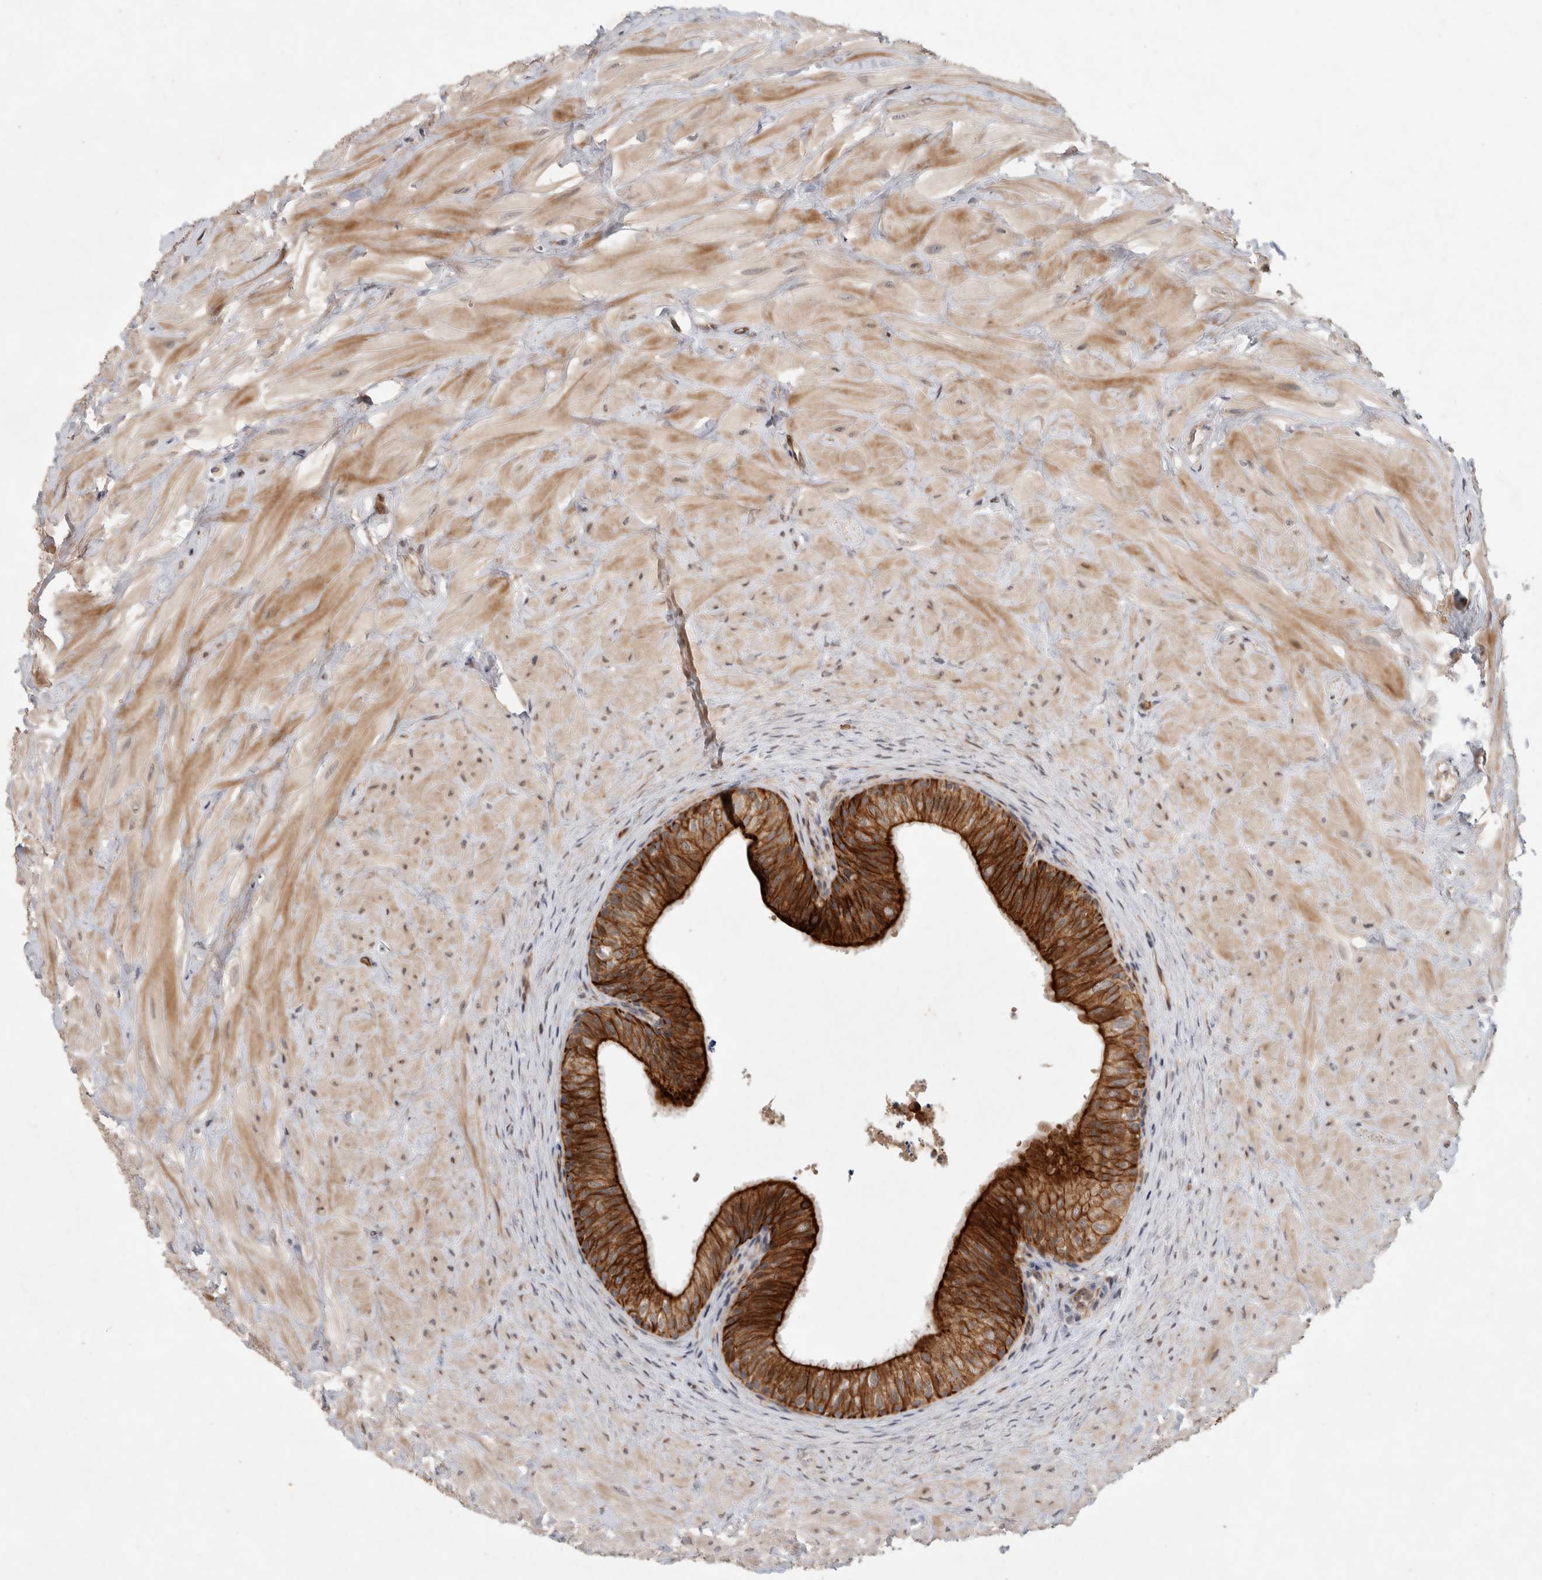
{"staining": {"intensity": "strong", "quantity": ">75%", "location": "cytoplasmic/membranous"}, "tissue": "epididymis", "cell_type": "Glandular cells", "image_type": "normal", "snomed": [{"axis": "morphology", "description": "Normal tissue, NOS"}, {"axis": "topography", "description": "Soft tissue"}, {"axis": "topography", "description": "Epididymis"}], "caption": "High-magnification brightfield microscopy of normal epididymis stained with DAB (3,3'-diaminobenzidine) (brown) and counterstained with hematoxylin (blue). glandular cells exhibit strong cytoplasmic/membranous positivity is present in approximately>75% of cells. The staining was performed using DAB (3,3'-diaminobenzidine) to visualize the protein expression in brown, while the nuclei were stained in blue with hematoxylin (Magnification: 20x).", "gene": "CRISPLD1", "patient": {"sex": "male", "age": 26}}